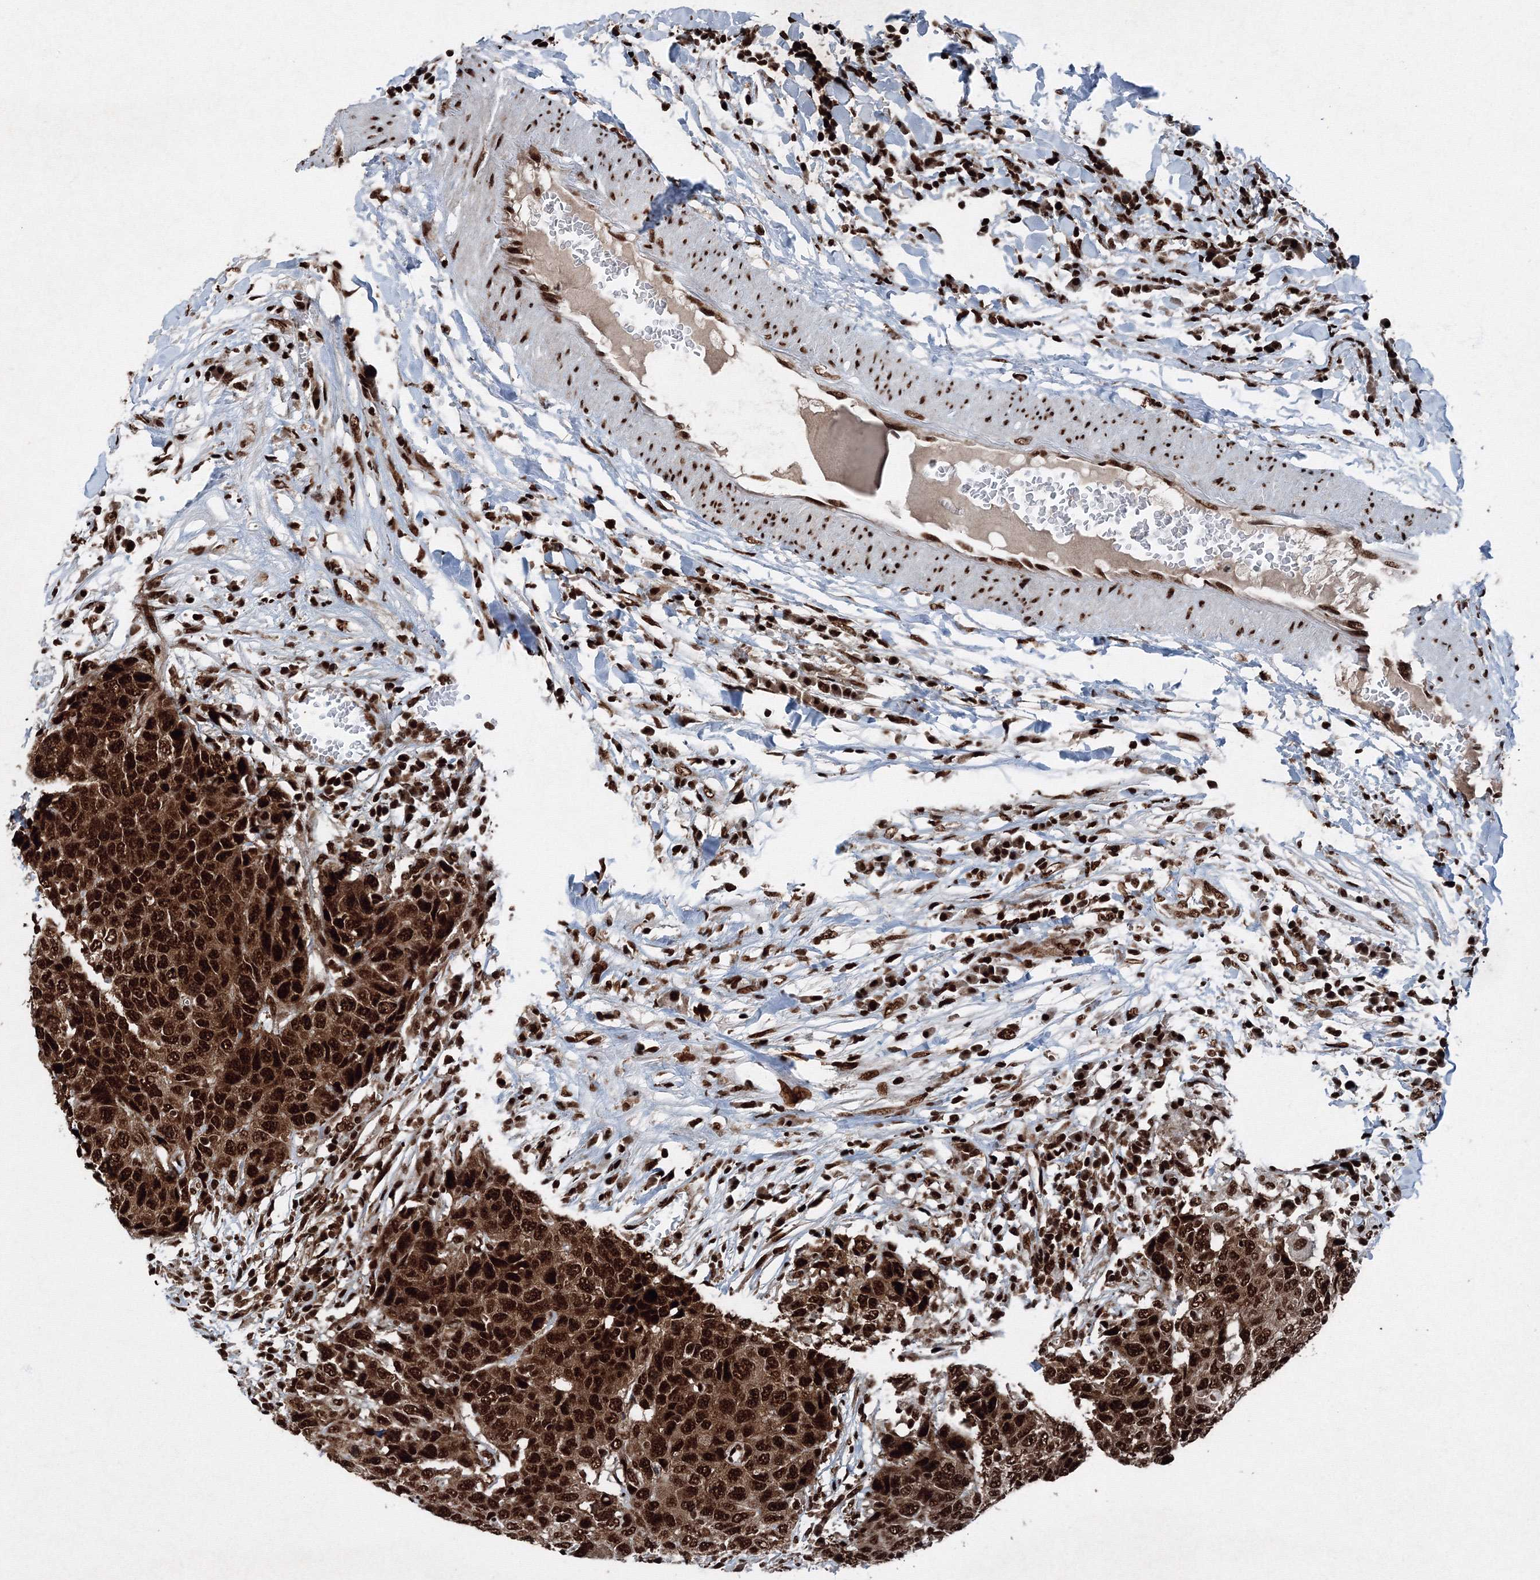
{"staining": {"intensity": "strong", "quantity": ">75%", "location": "cytoplasmic/membranous,nuclear"}, "tissue": "head and neck cancer", "cell_type": "Tumor cells", "image_type": "cancer", "snomed": [{"axis": "morphology", "description": "Squamous cell carcinoma, NOS"}, {"axis": "topography", "description": "Head-Neck"}], "caption": "Strong cytoplasmic/membranous and nuclear positivity is appreciated in about >75% of tumor cells in squamous cell carcinoma (head and neck). The protein is shown in brown color, while the nuclei are stained blue.", "gene": "SNRPC", "patient": {"sex": "male", "age": 66}}